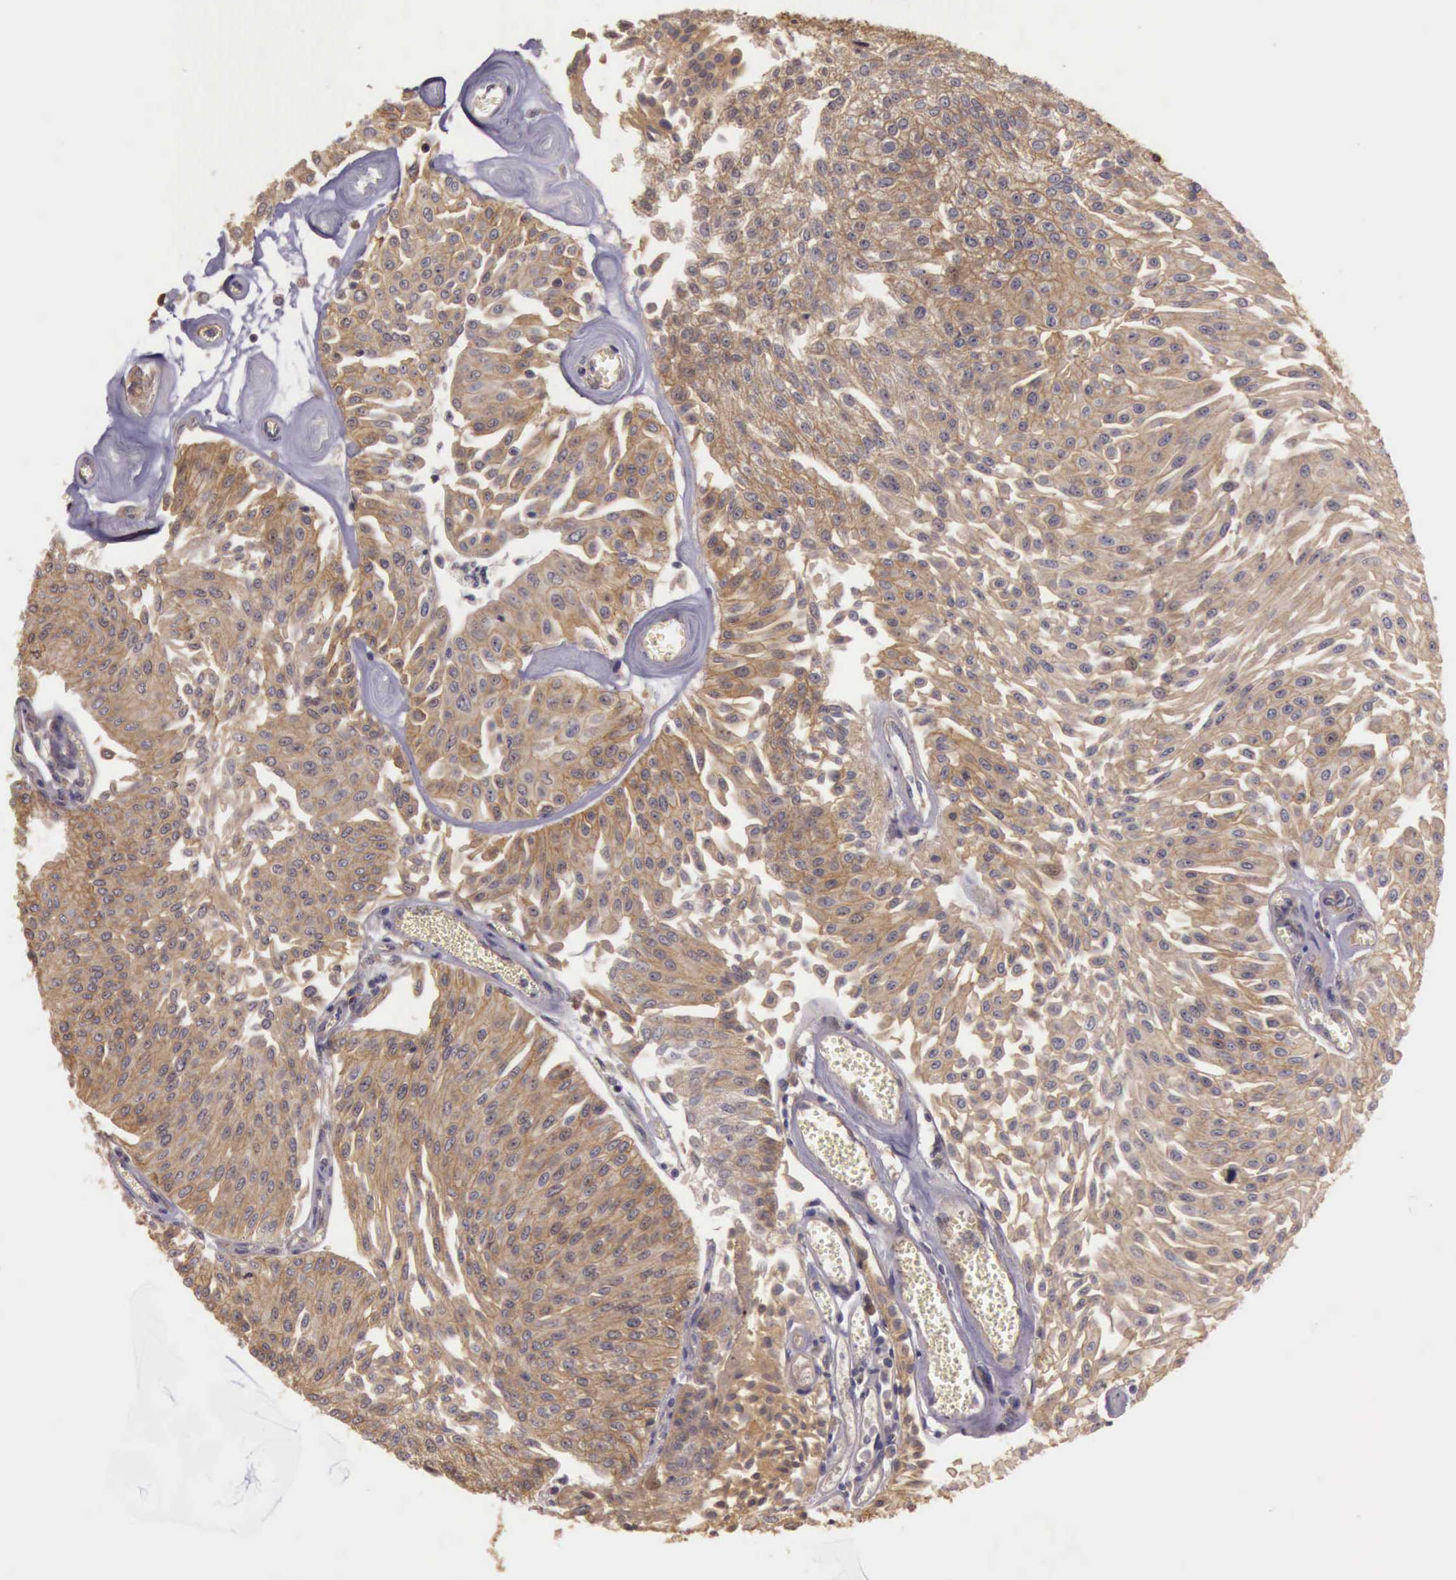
{"staining": {"intensity": "moderate", "quantity": ">75%", "location": "cytoplasmic/membranous"}, "tissue": "urothelial cancer", "cell_type": "Tumor cells", "image_type": "cancer", "snomed": [{"axis": "morphology", "description": "Urothelial carcinoma, Low grade"}, {"axis": "topography", "description": "Urinary bladder"}], "caption": "This histopathology image displays immunohistochemistry (IHC) staining of urothelial carcinoma (low-grade), with medium moderate cytoplasmic/membranous expression in approximately >75% of tumor cells.", "gene": "EIF5", "patient": {"sex": "male", "age": 86}}